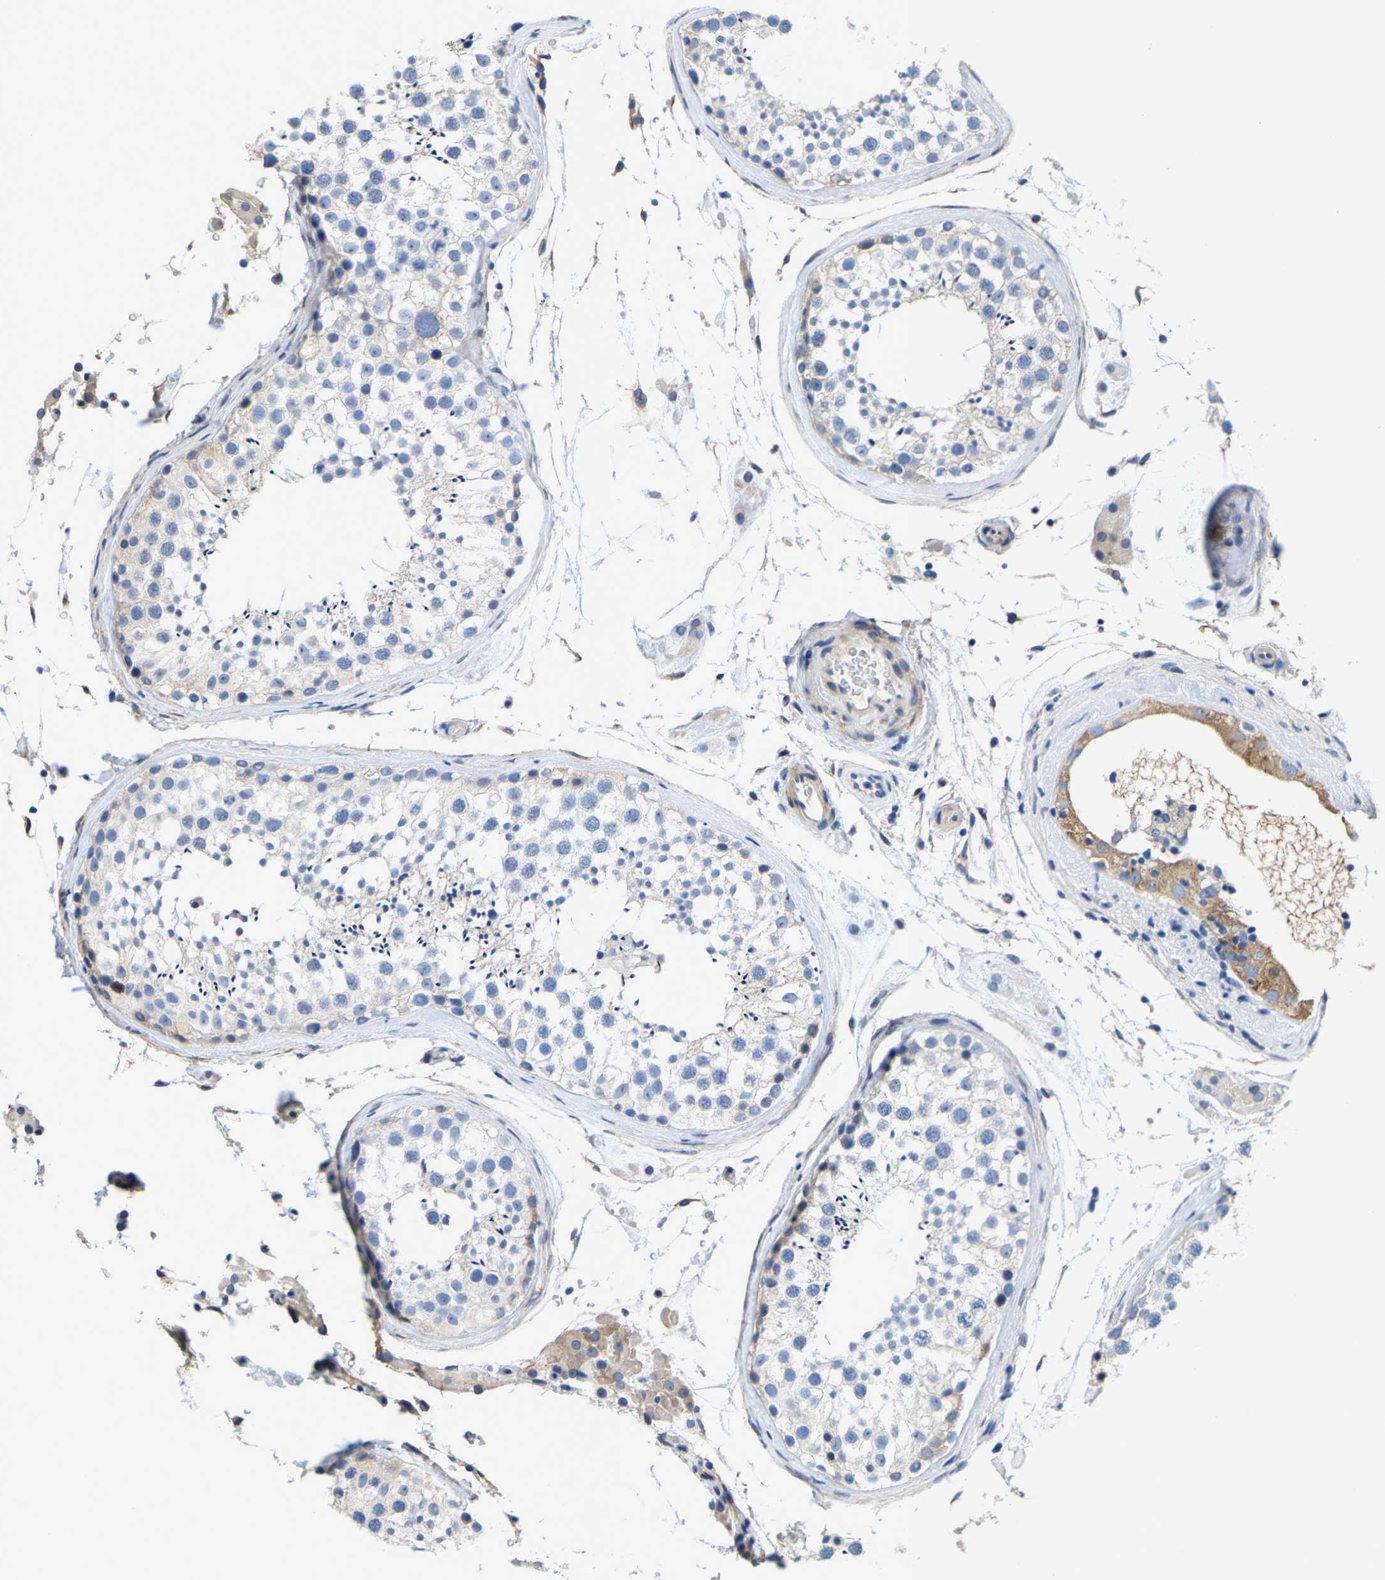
{"staining": {"intensity": "weak", "quantity": "<25%", "location": "cytoplasmic/membranous"}, "tissue": "testis", "cell_type": "Cells in seminiferous ducts", "image_type": "normal", "snomed": [{"axis": "morphology", "description": "Normal tissue, NOS"}, {"axis": "topography", "description": "Testis"}], "caption": "Cells in seminiferous ducts are negative for brown protein staining in unremarkable testis. Brightfield microscopy of immunohistochemistry stained with DAB (3,3'-diaminobenzidine) (brown) and hematoxylin (blue), captured at high magnification.", "gene": "DSCAM", "patient": {"sex": "male", "age": 46}}